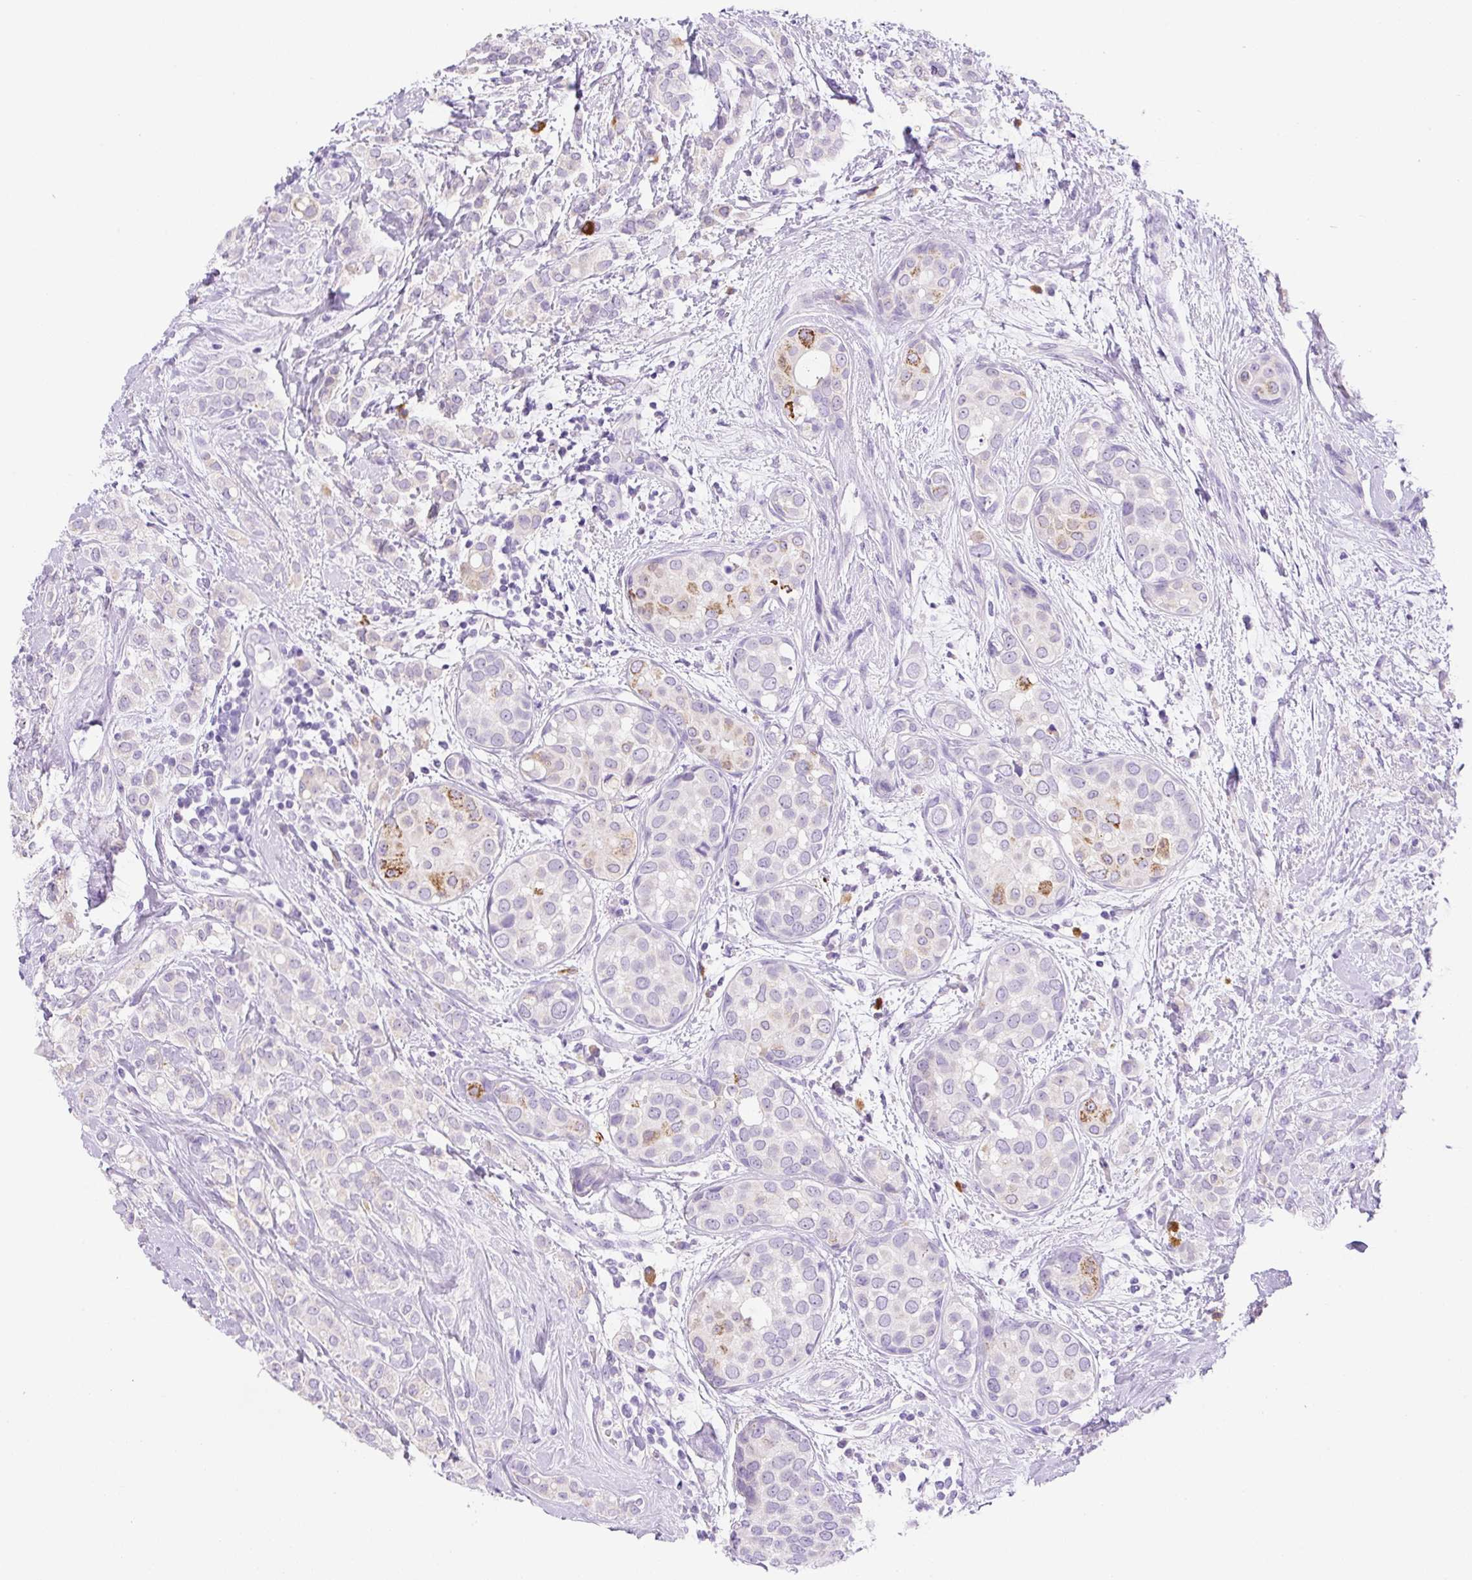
{"staining": {"intensity": "moderate", "quantity": "<25%", "location": "cytoplasmic/membranous"}, "tissue": "breast cancer", "cell_type": "Tumor cells", "image_type": "cancer", "snomed": [{"axis": "morphology", "description": "Lobular carcinoma"}, {"axis": "topography", "description": "Breast"}], "caption": "A brown stain labels moderate cytoplasmic/membranous positivity of a protein in lobular carcinoma (breast) tumor cells. (brown staining indicates protein expression, while blue staining denotes nuclei).", "gene": "NDST3", "patient": {"sex": "female", "age": 68}}